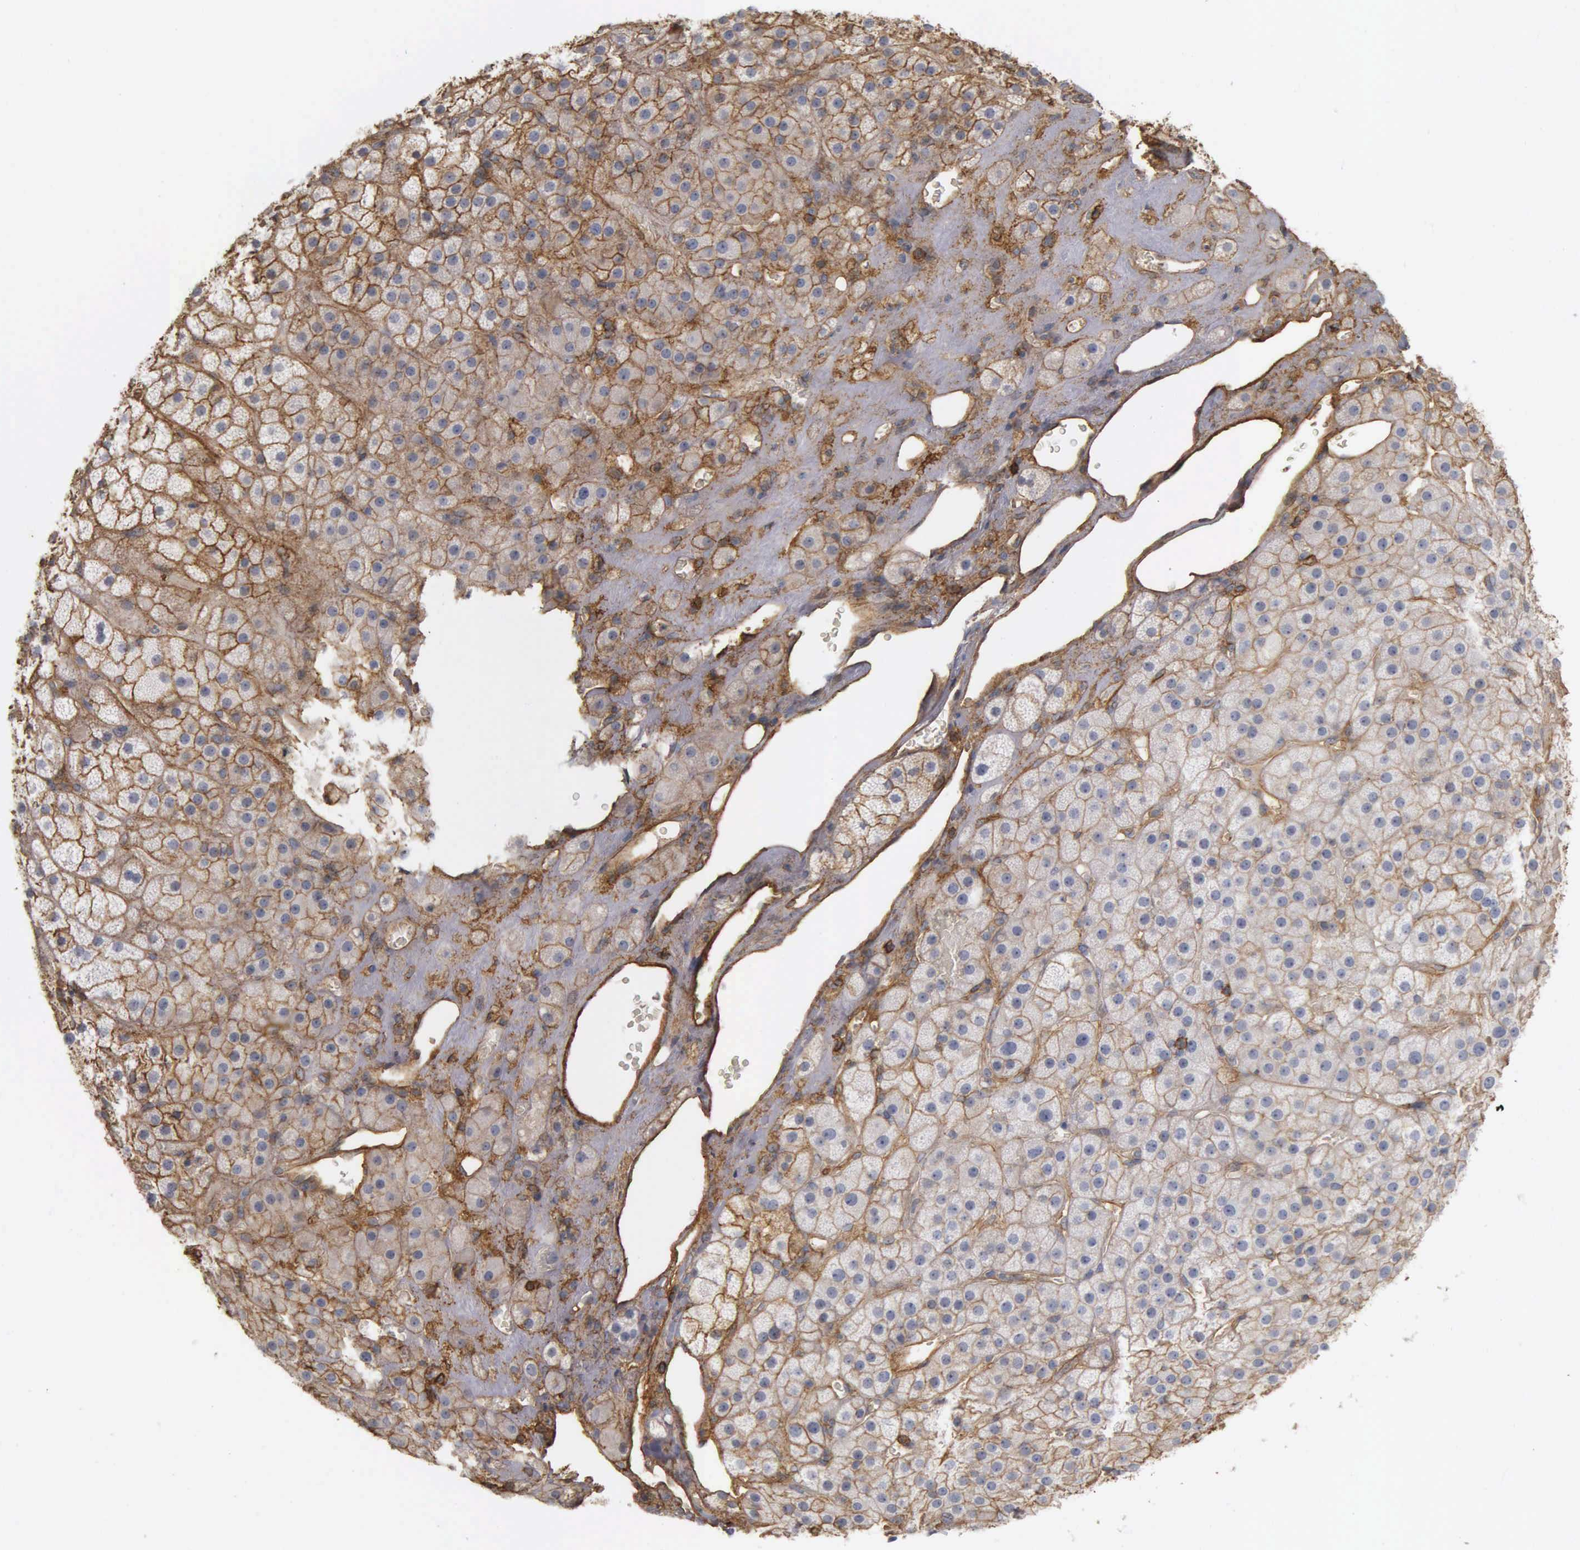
{"staining": {"intensity": "moderate", "quantity": ">75%", "location": "cytoplasmic/membranous"}, "tissue": "adrenal gland", "cell_type": "Glandular cells", "image_type": "normal", "snomed": [{"axis": "morphology", "description": "Normal tissue, NOS"}, {"axis": "topography", "description": "Adrenal gland"}], "caption": "Immunohistochemical staining of normal human adrenal gland shows medium levels of moderate cytoplasmic/membranous expression in approximately >75% of glandular cells.", "gene": "CD99", "patient": {"sex": "male", "age": 57}}